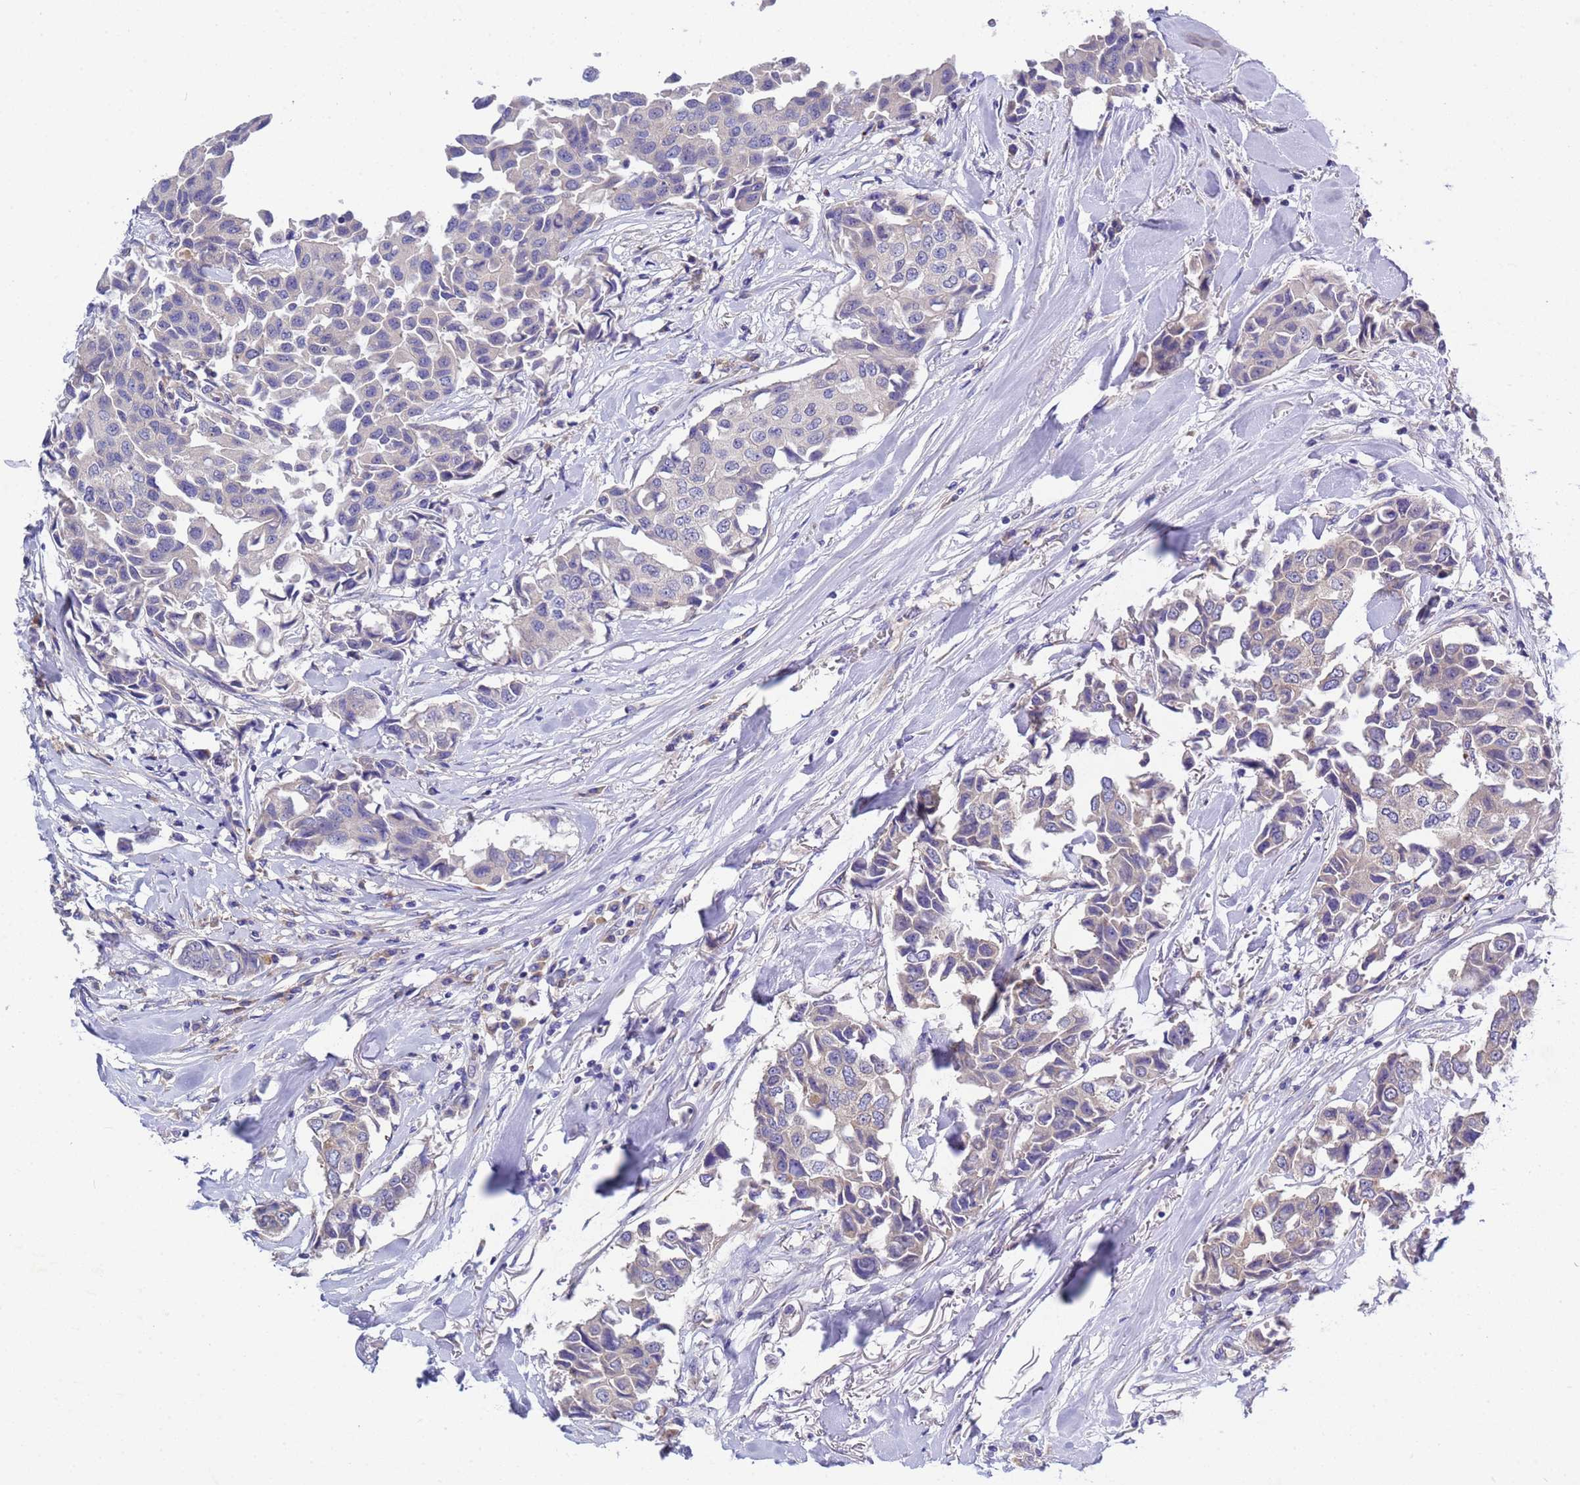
{"staining": {"intensity": "negative", "quantity": "none", "location": "none"}, "tissue": "breast cancer", "cell_type": "Tumor cells", "image_type": "cancer", "snomed": [{"axis": "morphology", "description": "Duct carcinoma"}, {"axis": "topography", "description": "Breast"}], "caption": "IHC histopathology image of breast cancer (invasive ductal carcinoma) stained for a protein (brown), which exhibits no positivity in tumor cells.", "gene": "RC3H2", "patient": {"sex": "female", "age": 80}}